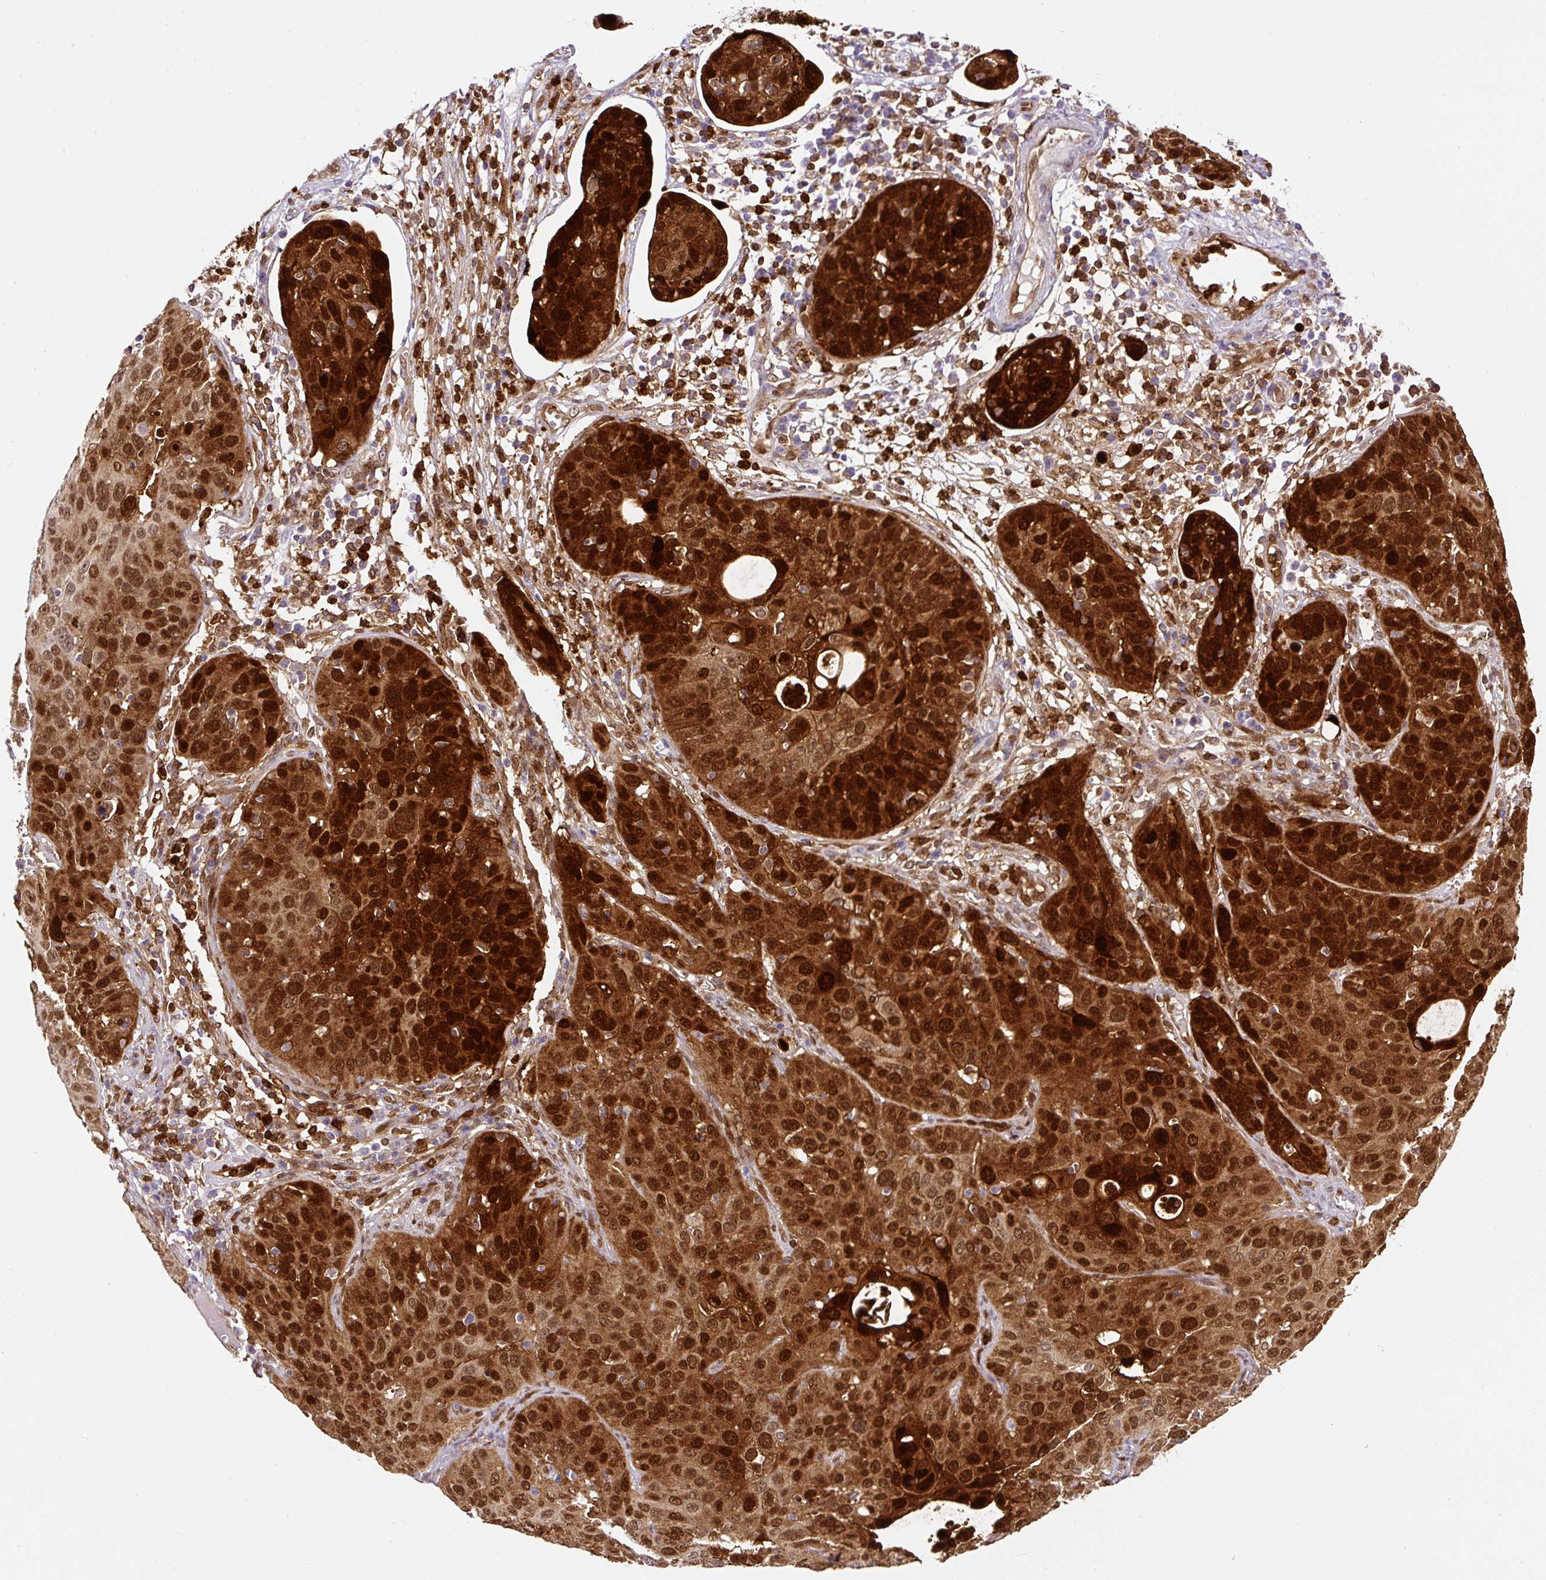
{"staining": {"intensity": "strong", "quantity": ">75%", "location": "cytoplasmic/membranous,nuclear"}, "tissue": "cervical cancer", "cell_type": "Tumor cells", "image_type": "cancer", "snomed": [{"axis": "morphology", "description": "Squamous cell carcinoma, NOS"}, {"axis": "topography", "description": "Cervix"}], "caption": "An immunohistochemistry (IHC) histopathology image of neoplastic tissue is shown. Protein staining in brown labels strong cytoplasmic/membranous and nuclear positivity in cervical squamous cell carcinoma within tumor cells.", "gene": "ANXA1", "patient": {"sex": "female", "age": 36}}